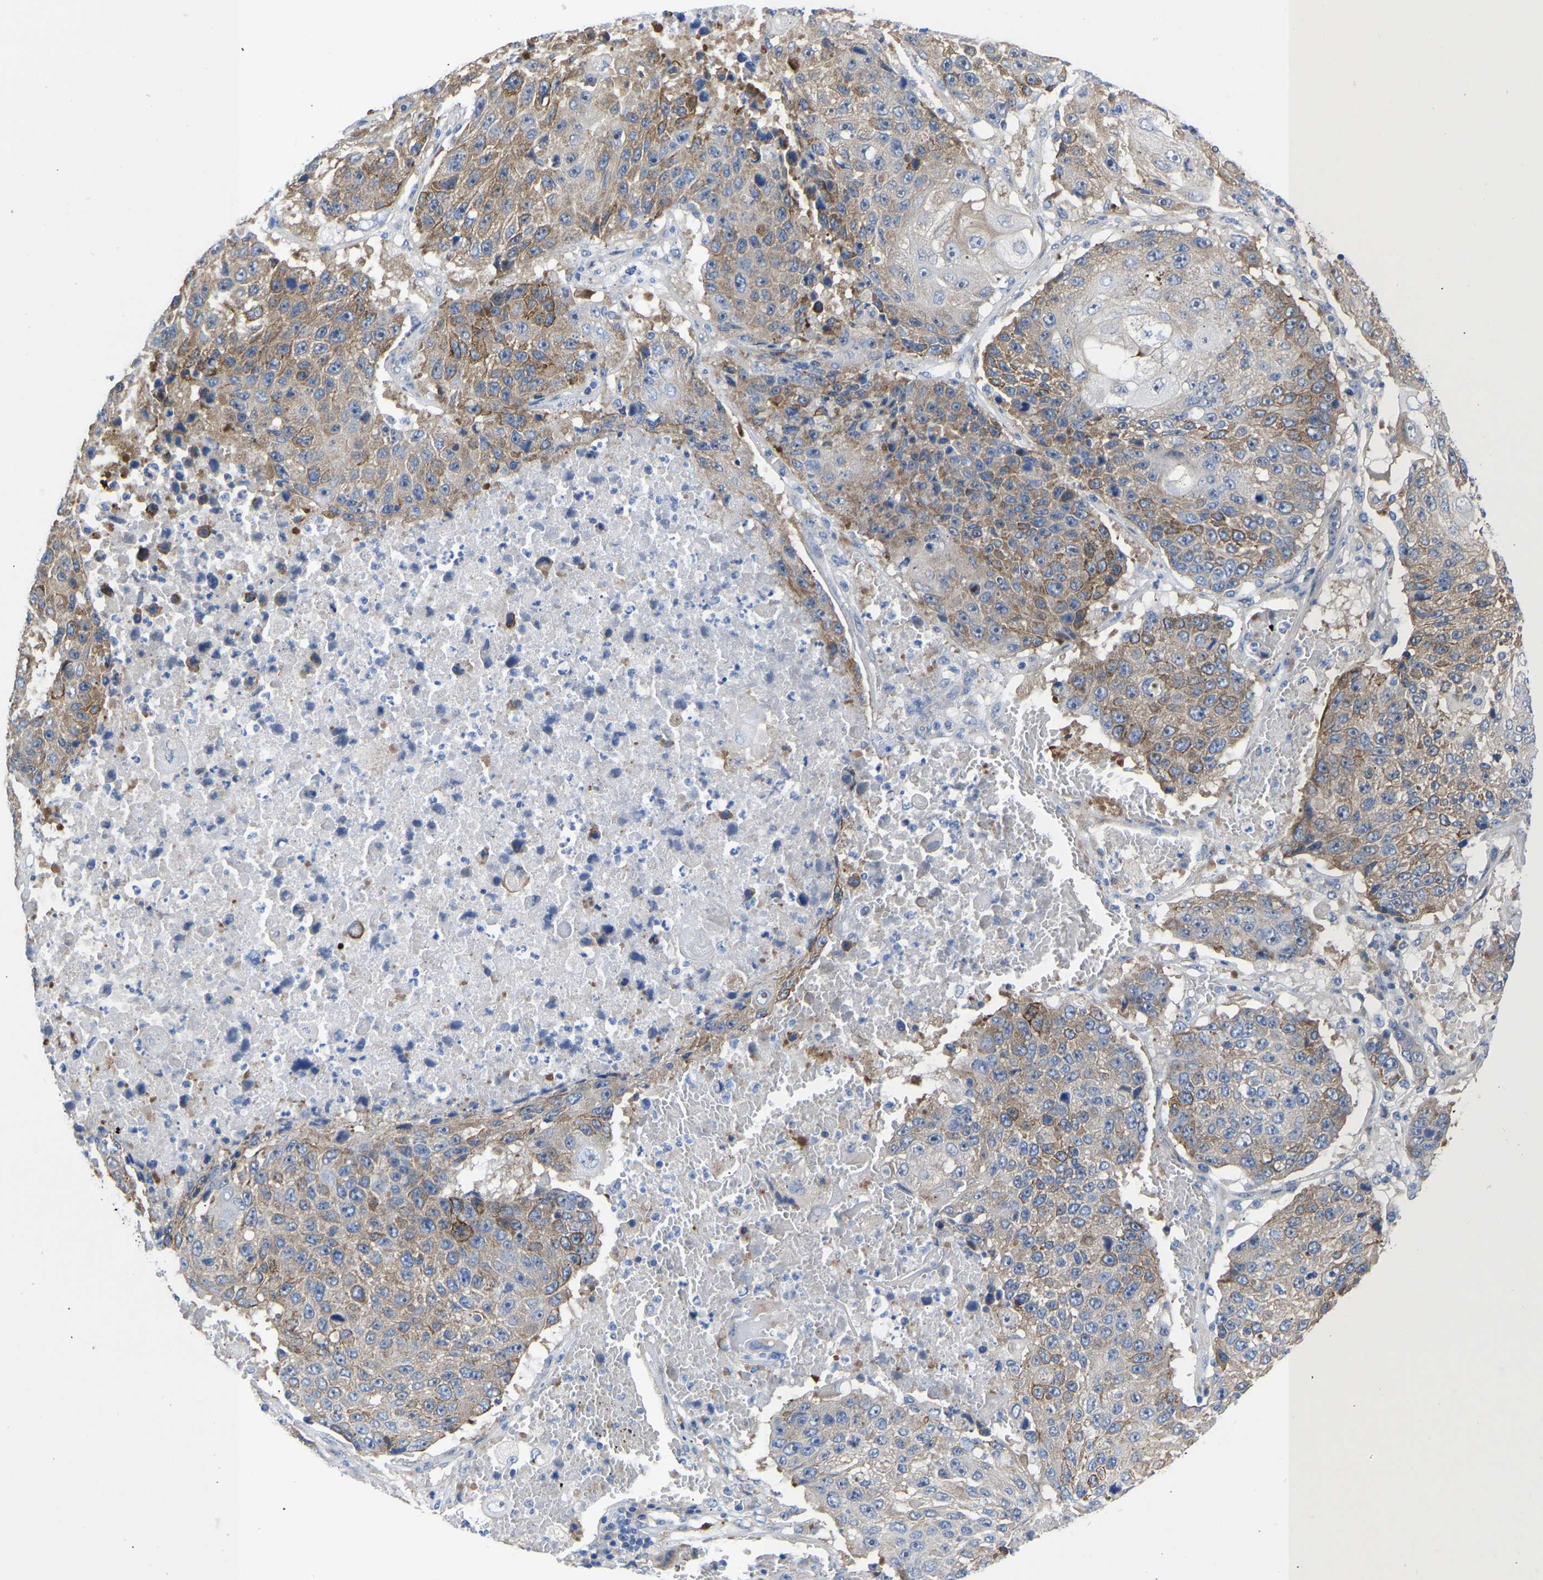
{"staining": {"intensity": "moderate", "quantity": ">75%", "location": "cytoplasmic/membranous"}, "tissue": "lung cancer", "cell_type": "Tumor cells", "image_type": "cancer", "snomed": [{"axis": "morphology", "description": "Squamous cell carcinoma, NOS"}, {"axis": "topography", "description": "Lung"}], "caption": "A medium amount of moderate cytoplasmic/membranous expression is identified in about >75% of tumor cells in lung cancer (squamous cell carcinoma) tissue.", "gene": "ABCA10", "patient": {"sex": "male", "age": 61}}